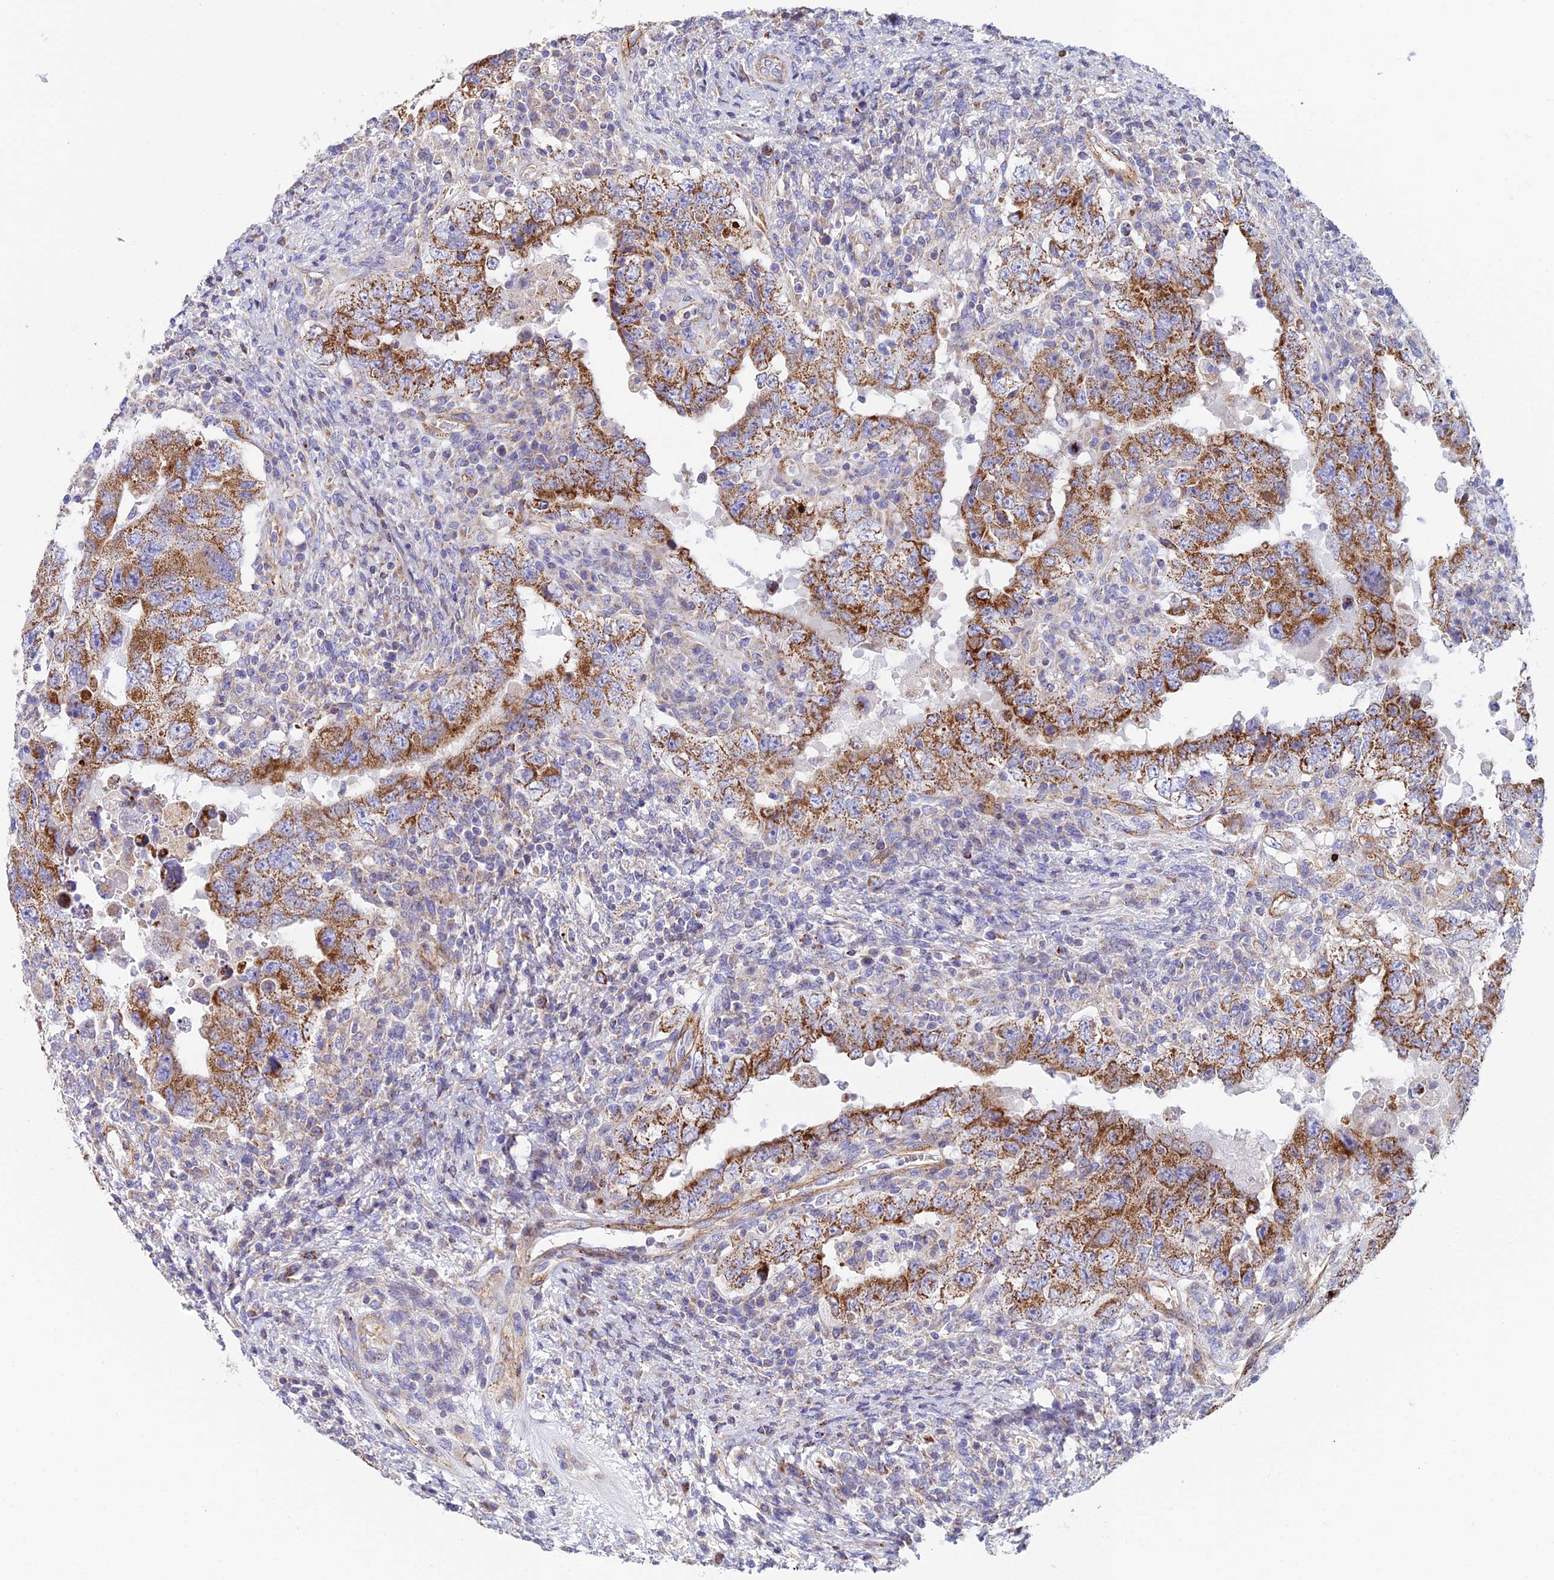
{"staining": {"intensity": "moderate", "quantity": ">75%", "location": "cytoplasmic/membranous"}, "tissue": "testis cancer", "cell_type": "Tumor cells", "image_type": "cancer", "snomed": [{"axis": "morphology", "description": "Carcinoma, Embryonal, NOS"}, {"axis": "topography", "description": "Testis"}], "caption": "Embryonal carcinoma (testis) stained with a protein marker reveals moderate staining in tumor cells.", "gene": "CSPG4", "patient": {"sex": "male", "age": 26}}